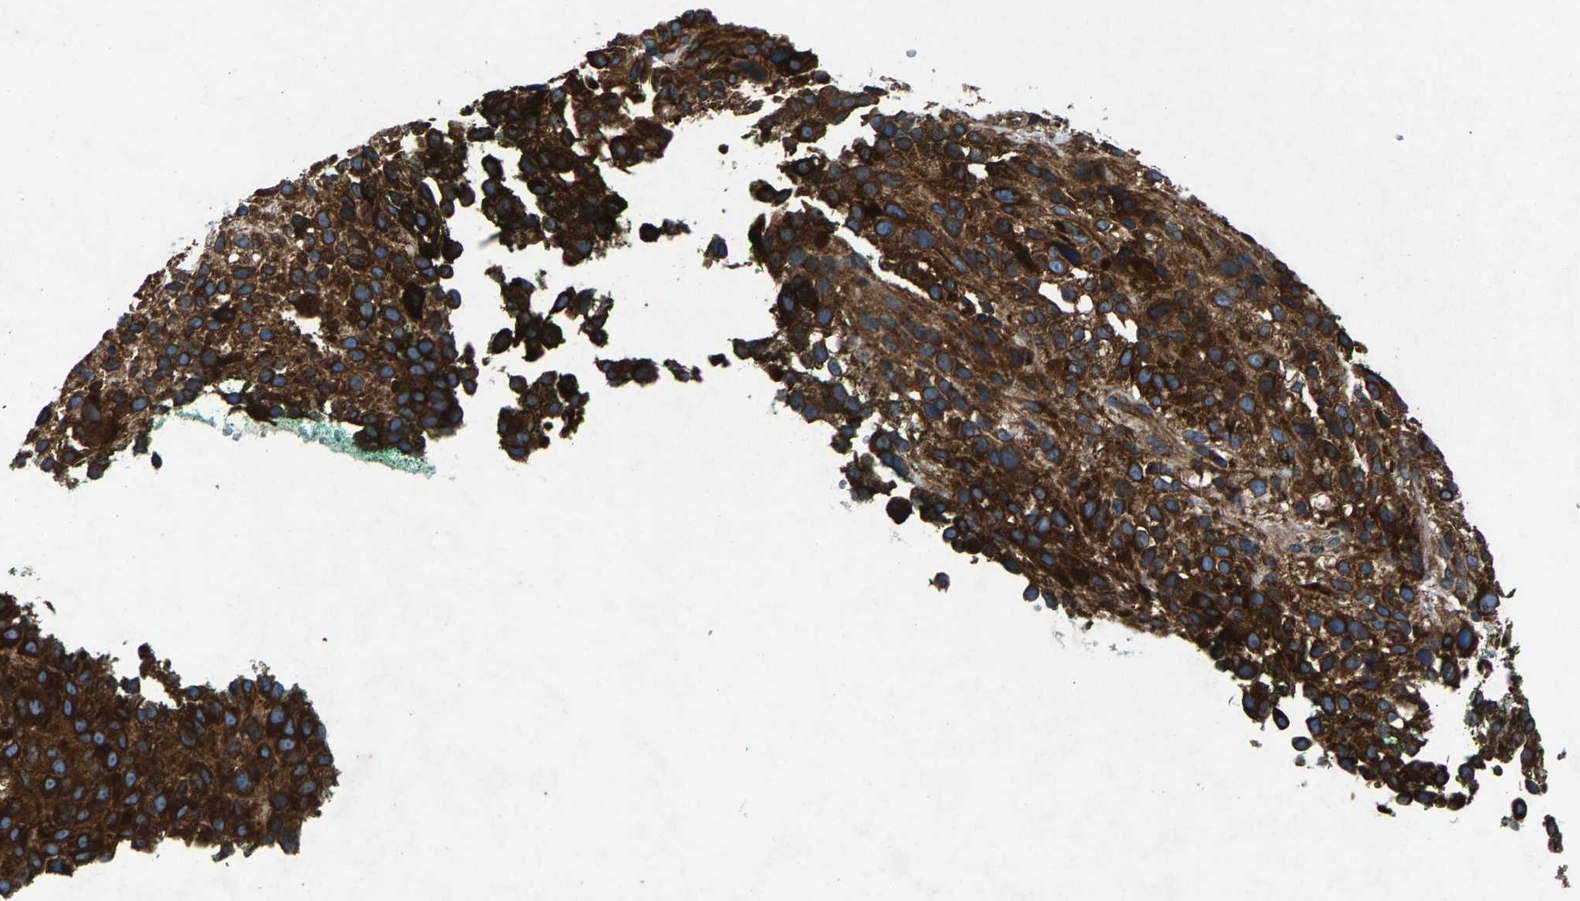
{"staining": {"intensity": "strong", "quantity": ">75%", "location": "cytoplasmic/membranous"}, "tissue": "melanoma", "cell_type": "Tumor cells", "image_type": "cancer", "snomed": [{"axis": "morphology", "description": "Necrosis, NOS"}, {"axis": "morphology", "description": "Malignant melanoma, NOS"}, {"axis": "topography", "description": "Skin"}], "caption": "Immunohistochemistry (DAB (3,3'-diaminobenzidine)) staining of human melanoma shows strong cytoplasmic/membranous protein positivity in approximately >75% of tumor cells. The staining is performed using DAB brown chromogen to label protein expression. The nuclei are counter-stained blue using hematoxylin.", "gene": "LPCAT1", "patient": {"sex": "female", "age": 87}}